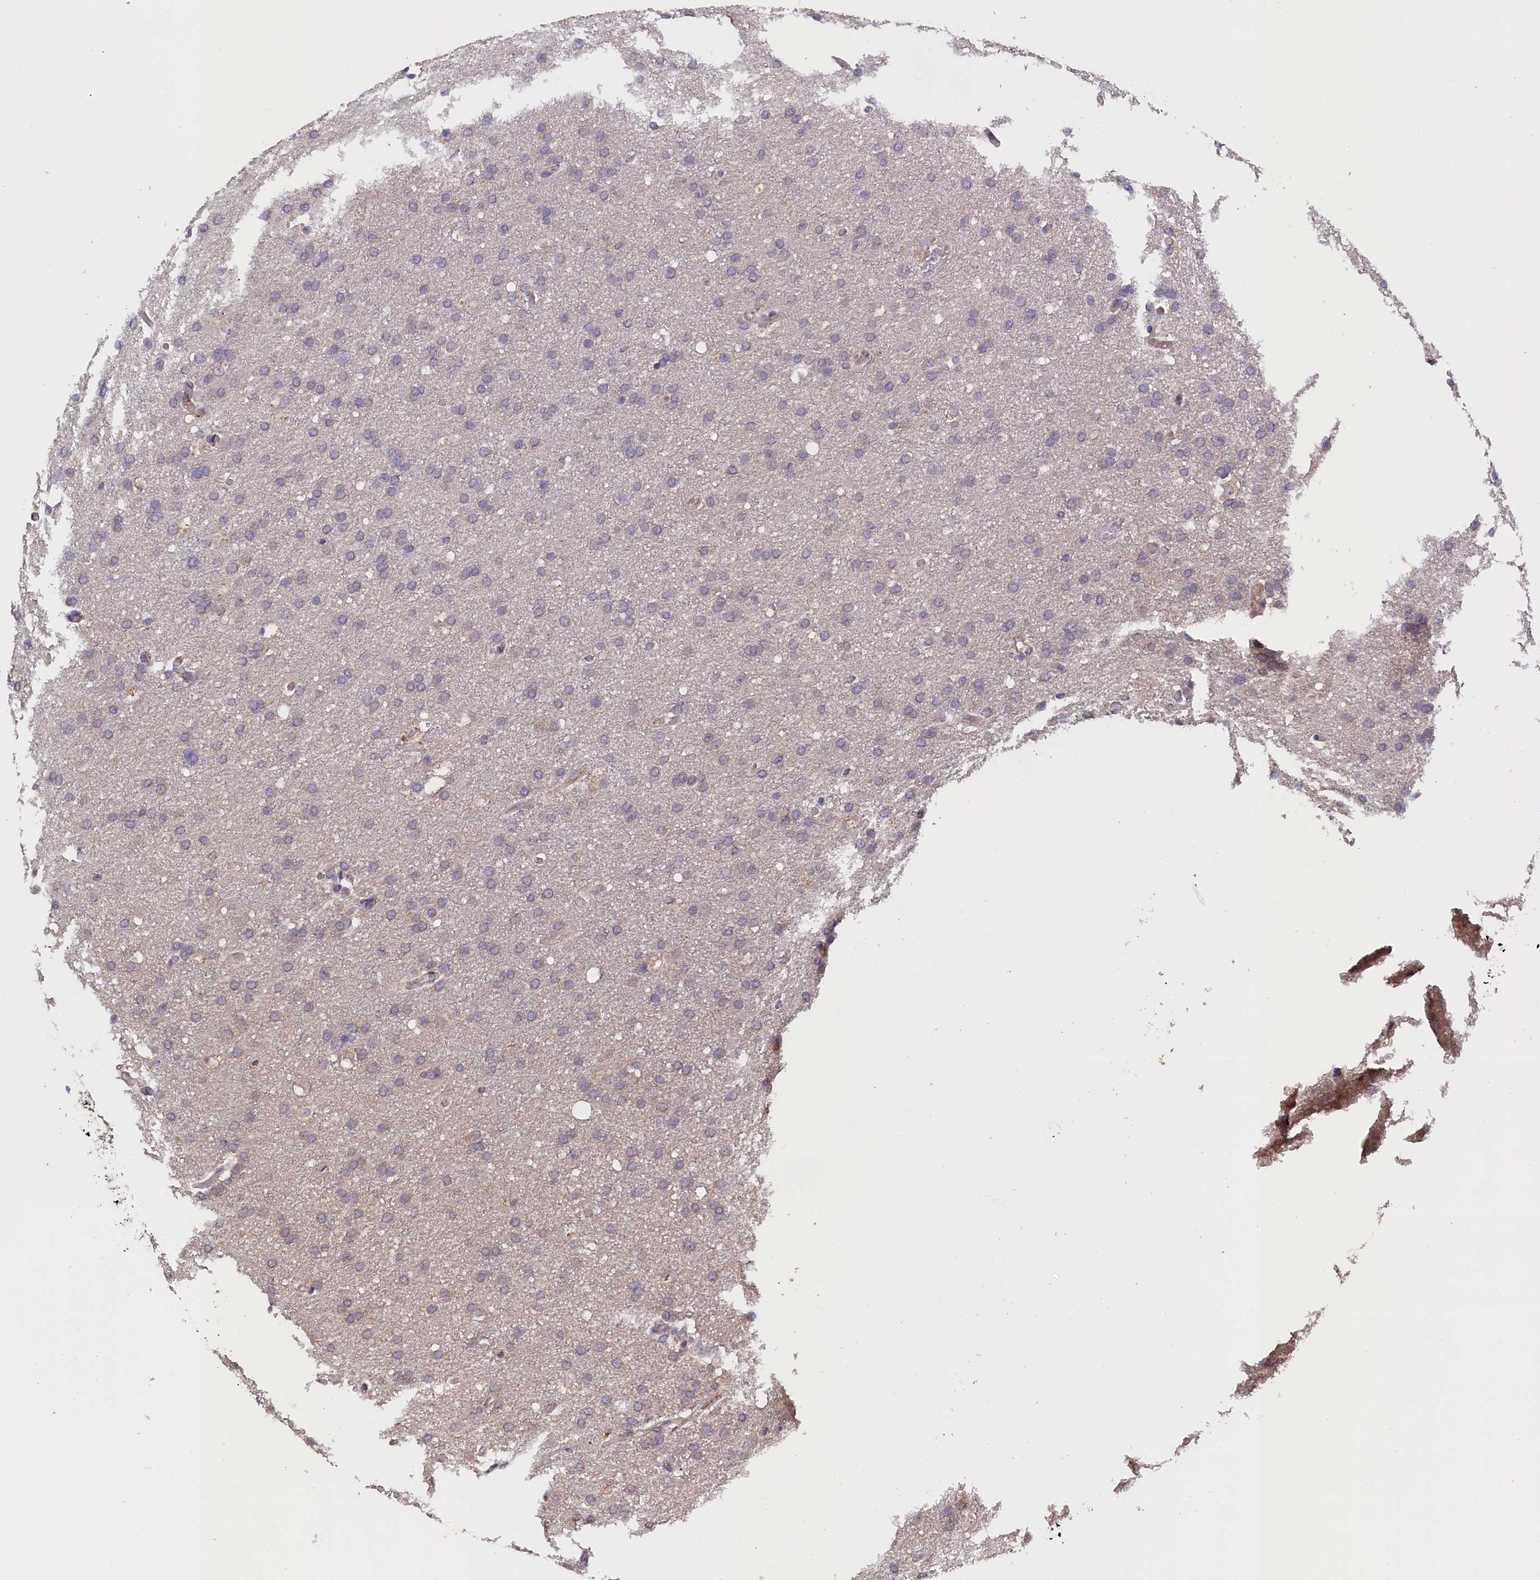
{"staining": {"intensity": "negative", "quantity": "none", "location": "none"}, "tissue": "glioma", "cell_type": "Tumor cells", "image_type": "cancer", "snomed": [{"axis": "morphology", "description": "Glioma, malignant, High grade"}, {"axis": "topography", "description": "Cerebral cortex"}], "caption": "Immunohistochemistry (IHC) of high-grade glioma (malignant) demonstrates no expression in tumor cells.", "gene": "COL19A1", "patient": {"sex": "female", "age": 36}}